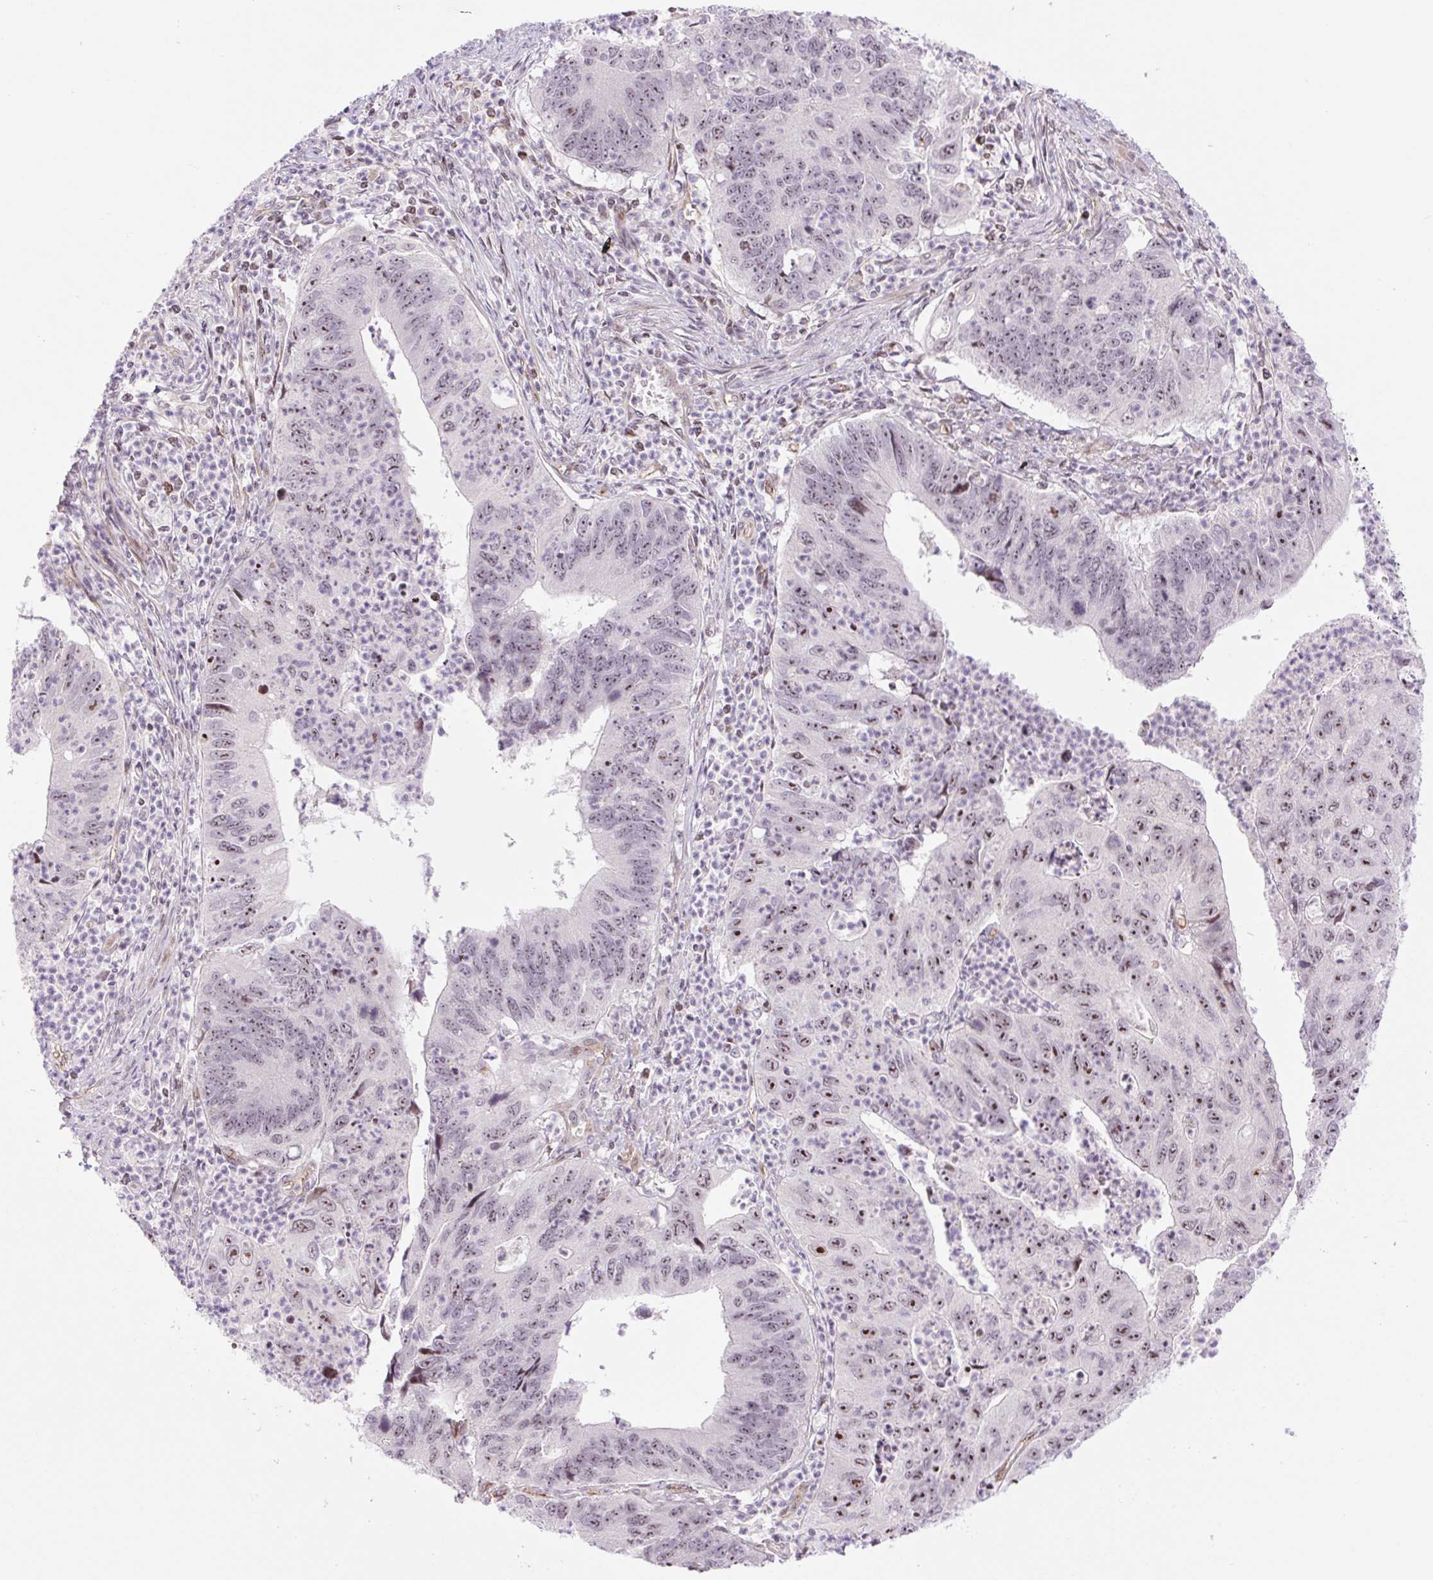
{"staining": {"intensity": "moderate", "quantity": "25%-75%", "location": "nuclear"}, "tissue": "stomach cancer", "cell_type": "Tumor cells", "image_type": "cancer", "snomed": [{"axis": "morphology", "description": "Adenocarcinoma, NOS"}, {"axis": "topography", "description": "Stomach"}], "caption": "This is an image of IHC staining of stomach cancer, which shows moderate expression in the nuclear of tumor cells.", "gene": "ZNF417", "patient": {"sex": "male", "age": 59}}